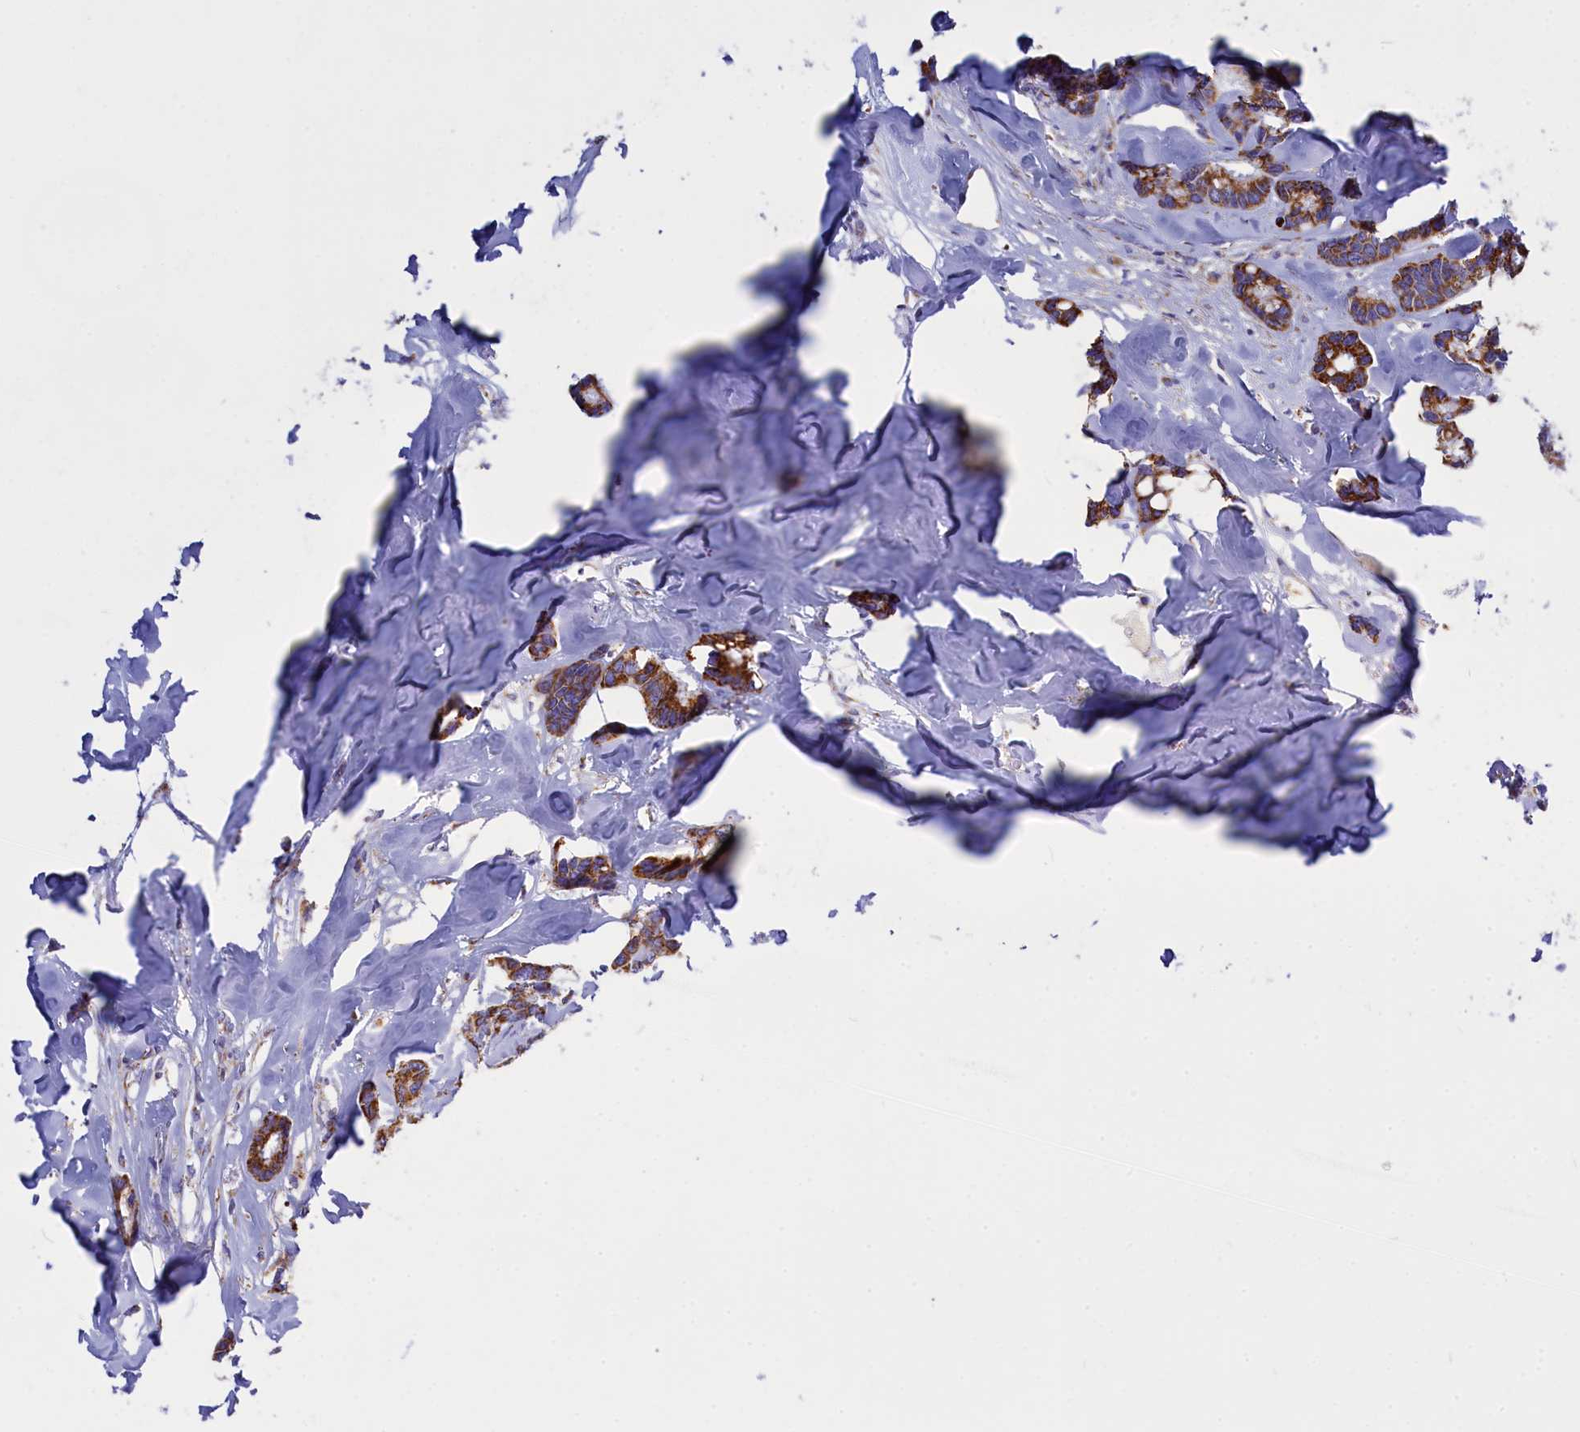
{"staining": {"intensity": "strong", "quantity": ">75%", "location": "cytoplasmic/membranous"}, "tissue": "breast cancer", "cell_type": "Tumor cells", "image_type": "cancer", "snomed": [{"axis": "morphology", "description": "Duct carcinoma"}, {"axis": "topography", "description": "Breast"}], "caption": "Breast invasive ductal carcinoma stained with DAB (3,3'-diaminobenzidine) immunohistochemistry reveals high levels of strong cytoplasmic/membranous expression in approximately >75% of tumor cells.", "gene": "VDAC2", "patient": {"sex": "female", "age": 87}}